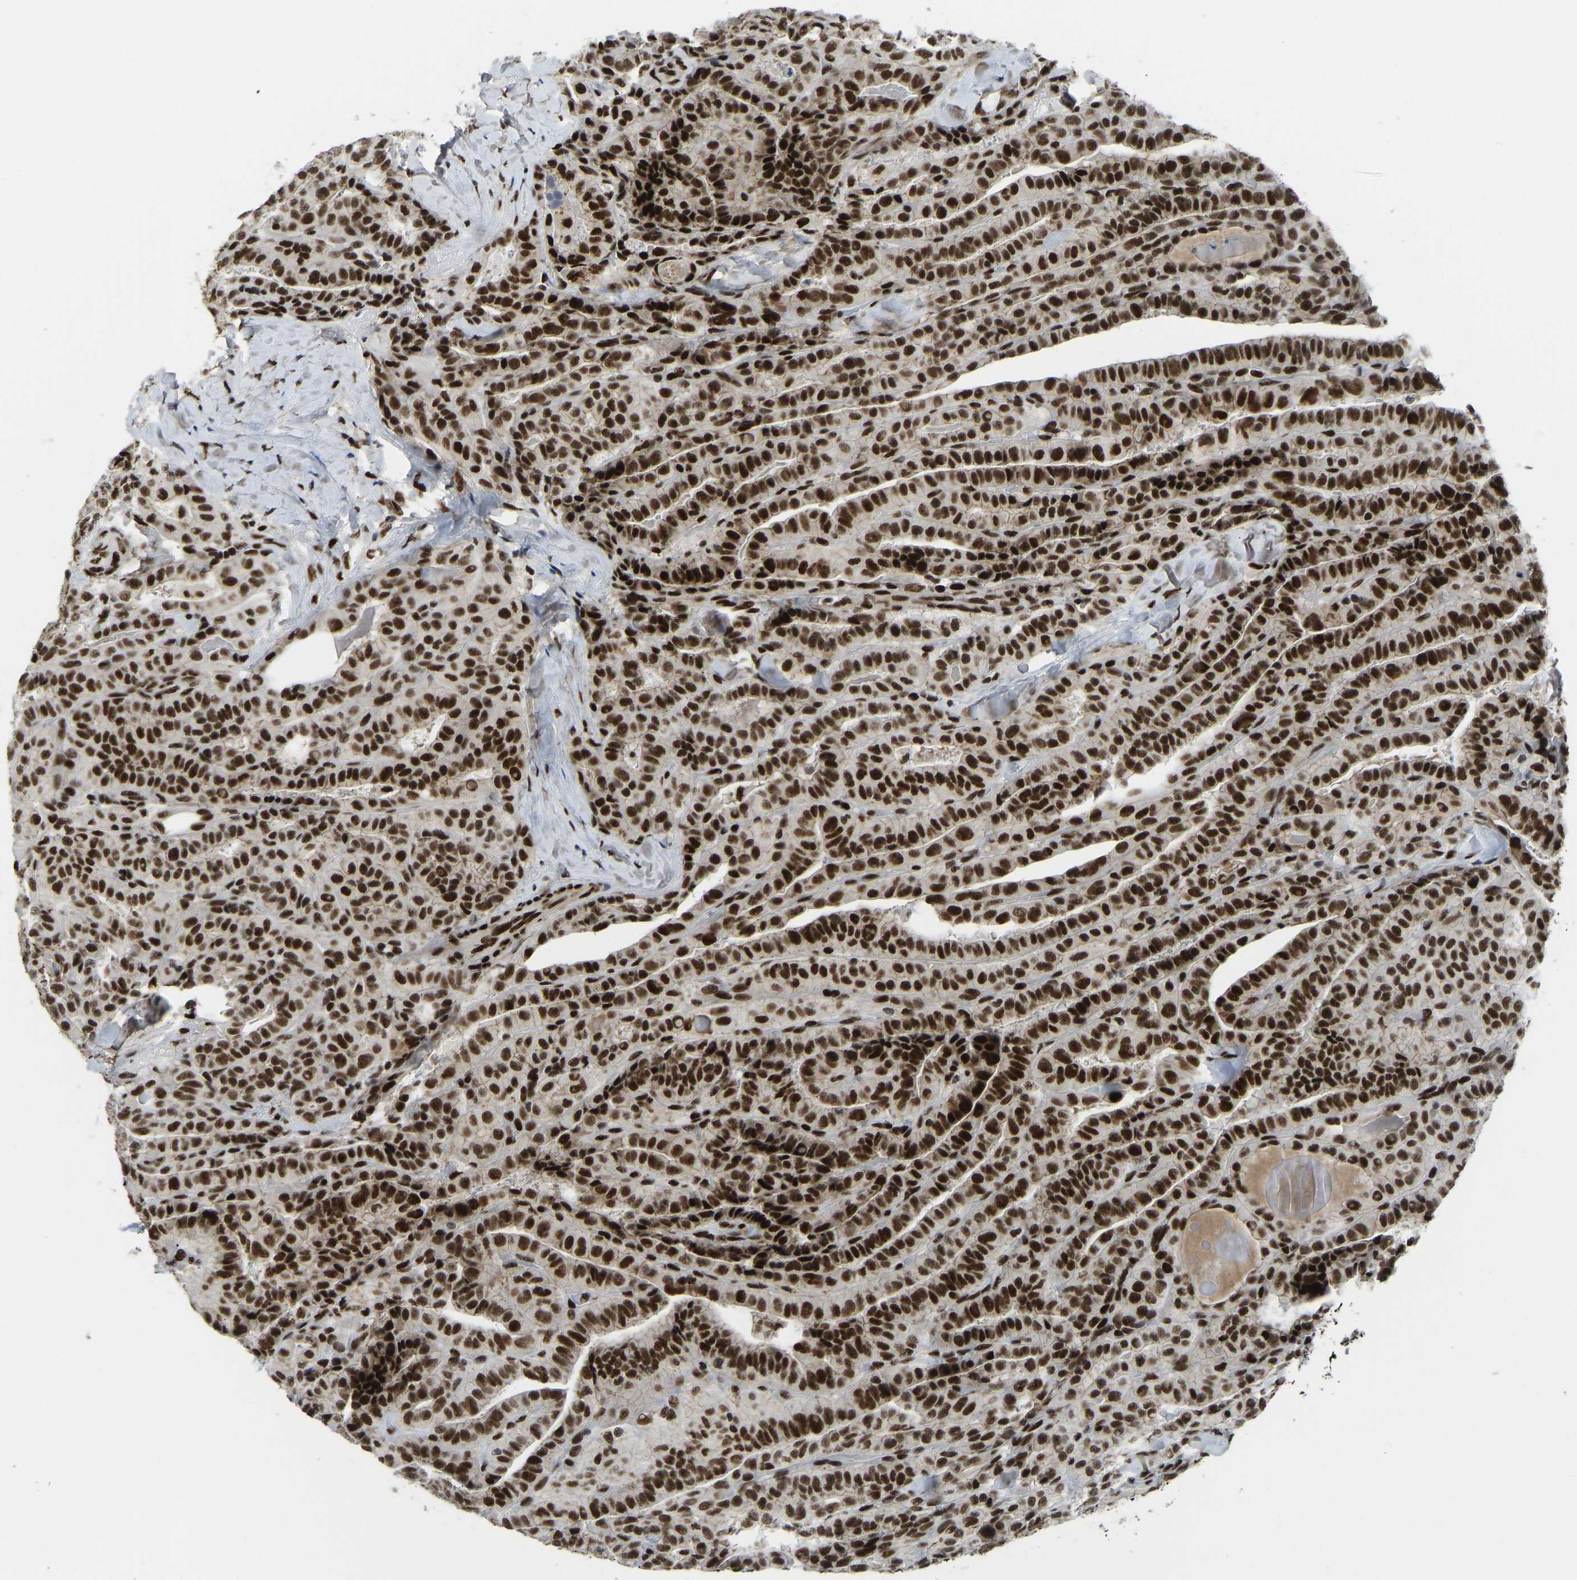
{"staining": {"intensity": "strong", "quantity": ">75%", "location": "nuclear"}, "tissue": "thyroid cancer", "cell_type": "Tumor cells", "image_type": "cancer", "snomed": [{"axis": "morphology", "description": "Papillary adenocarcinoma, NOS"}, {"axis": "topography", "description": "Thyroid gland"}], "caption": "This micrograph exhibits IHC staining of thyroid cancer, with high strong nuclear staining in about >75% of tumor cells.", "gene": "FOXK1", "patient": {"sex": "male", "age": 77}}